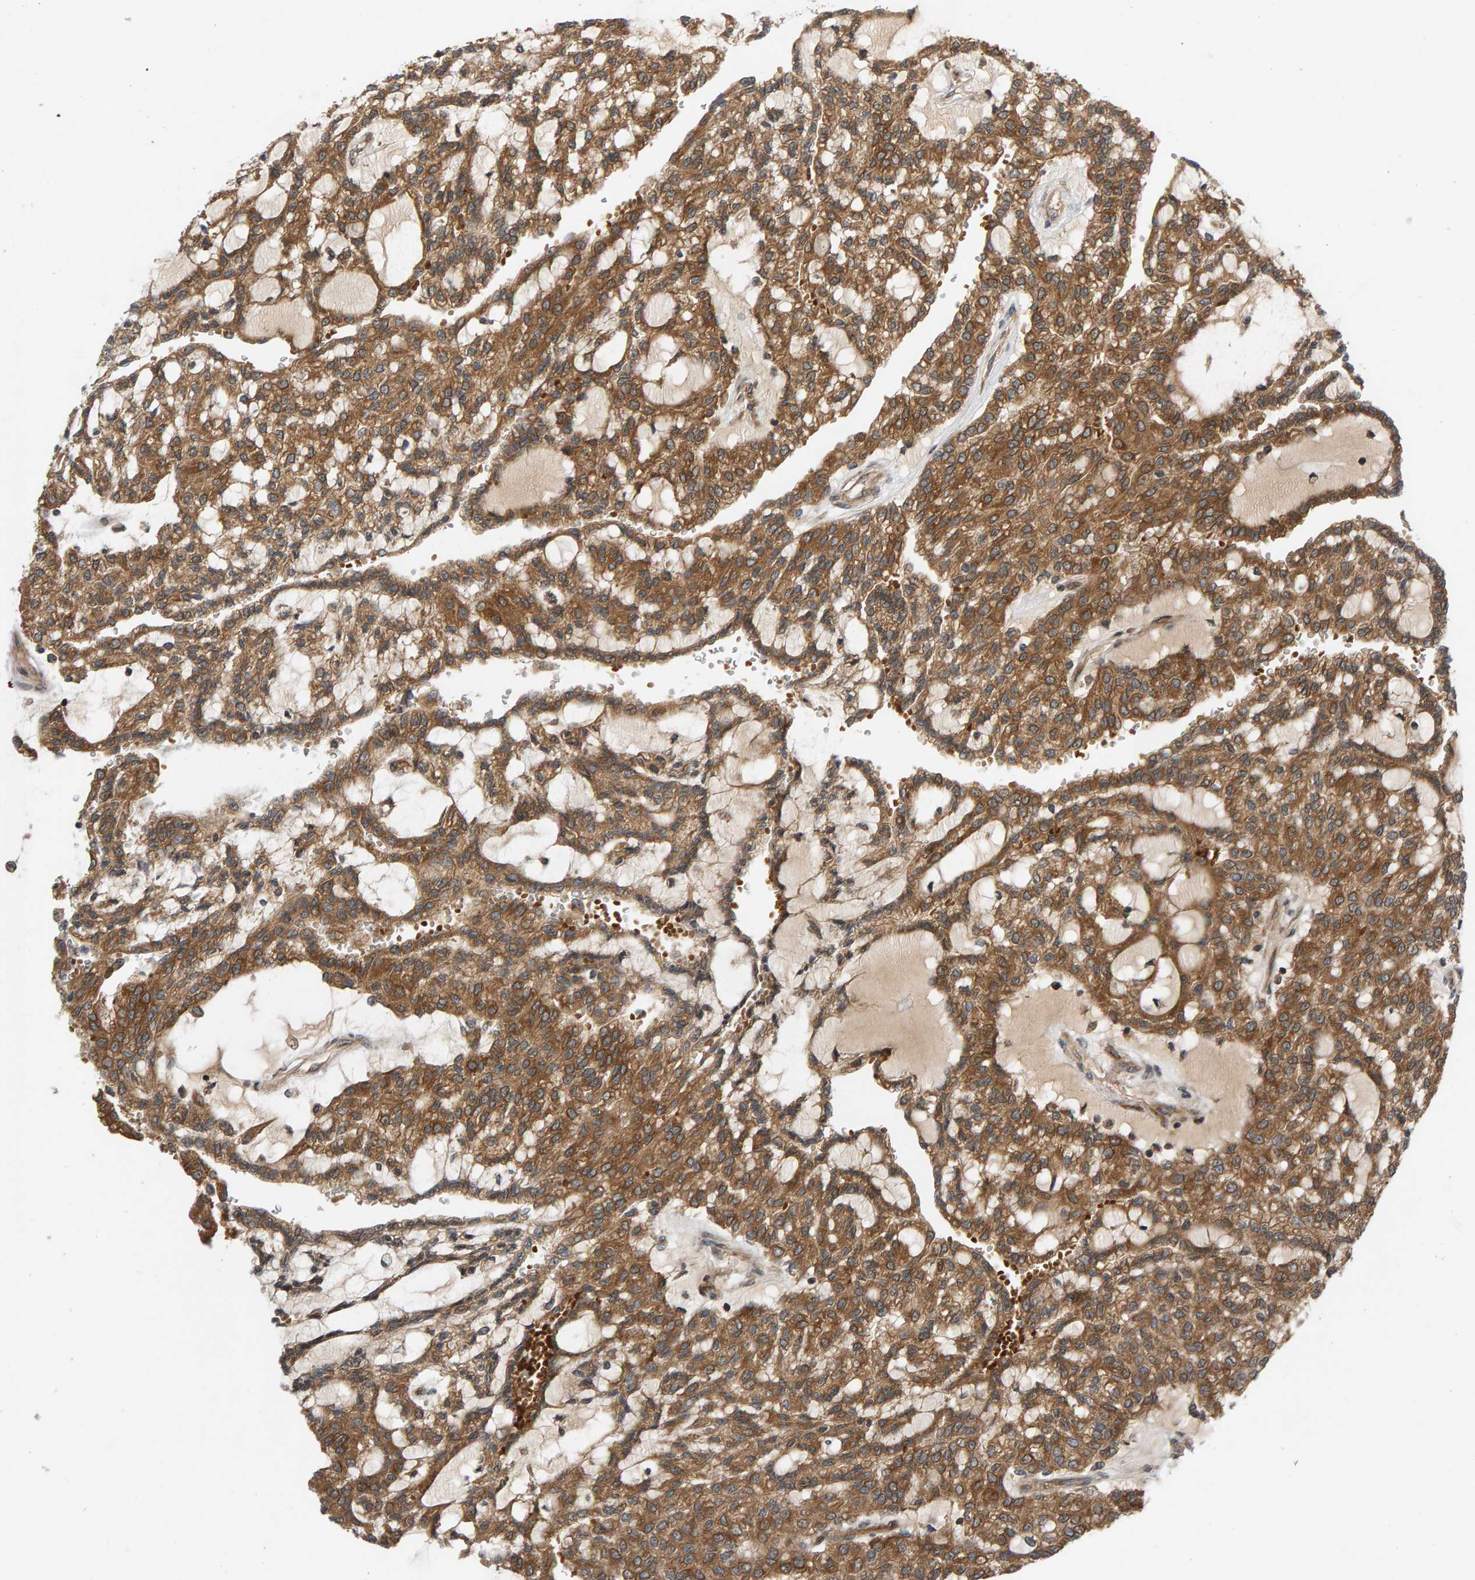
{"staining": {"intensity": "moderate", "quantity": ">75%", "location": "cytoplasmic/membranous"}, "tissue": "renal cancer", "cell_type": "Tumor cells", "image_type": "cancer", "snomed": [{"axis": "morphology", "description": "Adenocarcinoma, NOS"}, {"axis": "topography", "description": "Kidney"}], "caption": "Immunohistochemical staining of renal adenocarcinoma displays moderate cytoplasmic/membranous protein staining in approximately >75% of tumor cells. (DAB (3,3'-diaminobenzidine) = brown stain, brightfield microscopy at high magnification).", "gene": "BAHCC1", "patient": {"sex": "male", "age": 63}}